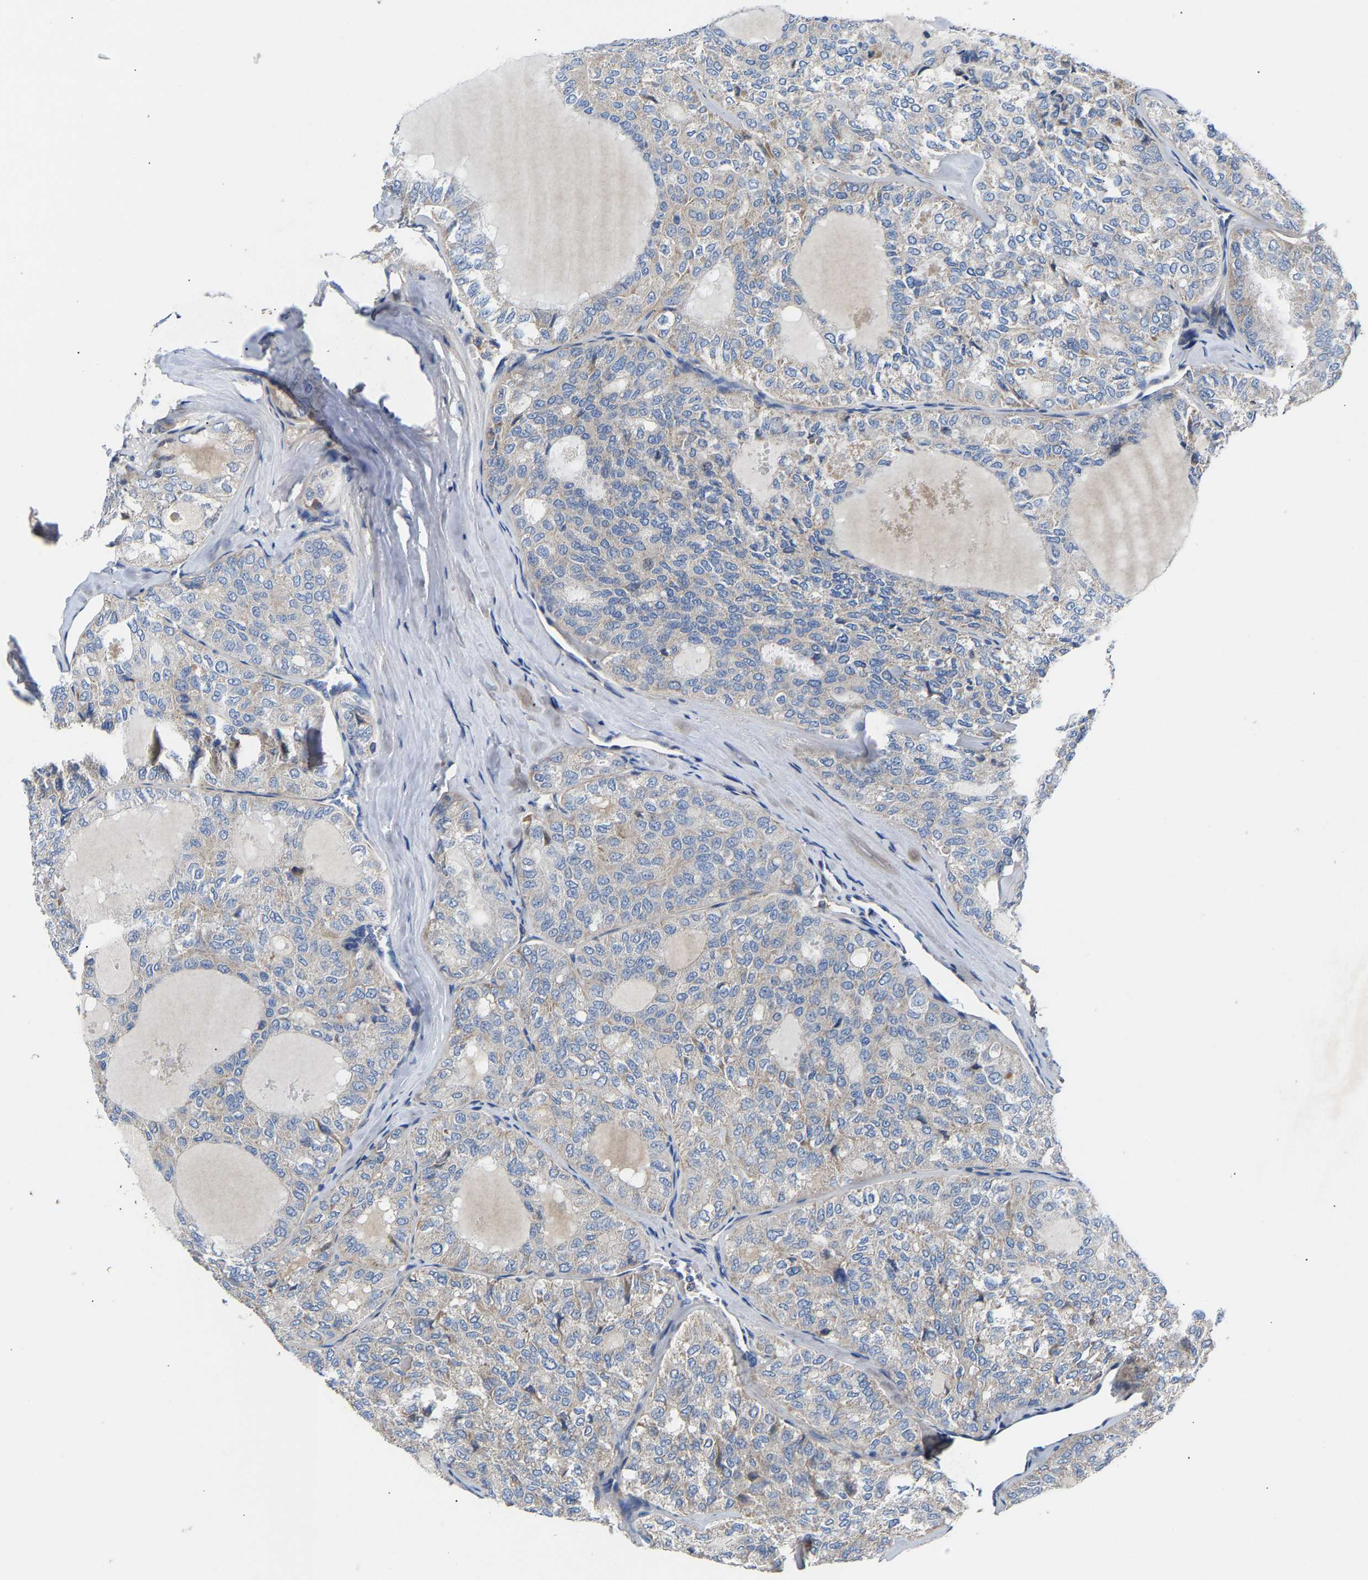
{"staining": {"intensity": "negative", "quantity": "none", "location": "none"}, "tissue": "thyroid cancer", "cell_type": "Tumor cells", "image_type": "cancer", "snomed": [{"axis": "morphology", "description": "Follicular adenoma carcinoma, NOS"}, {"axis": "topography", "description": "Thyroid gland"}], "caption": "High magnification brightfield microscopy of thyroid cancer stained with DAB (3,3'-diaminobenzidine) (brown) and counterstained with hematoxylin (blue): tumor cells show no significant expression.", "gene": "CCDC171", "patient": {"sex": "male", "age": 75}}